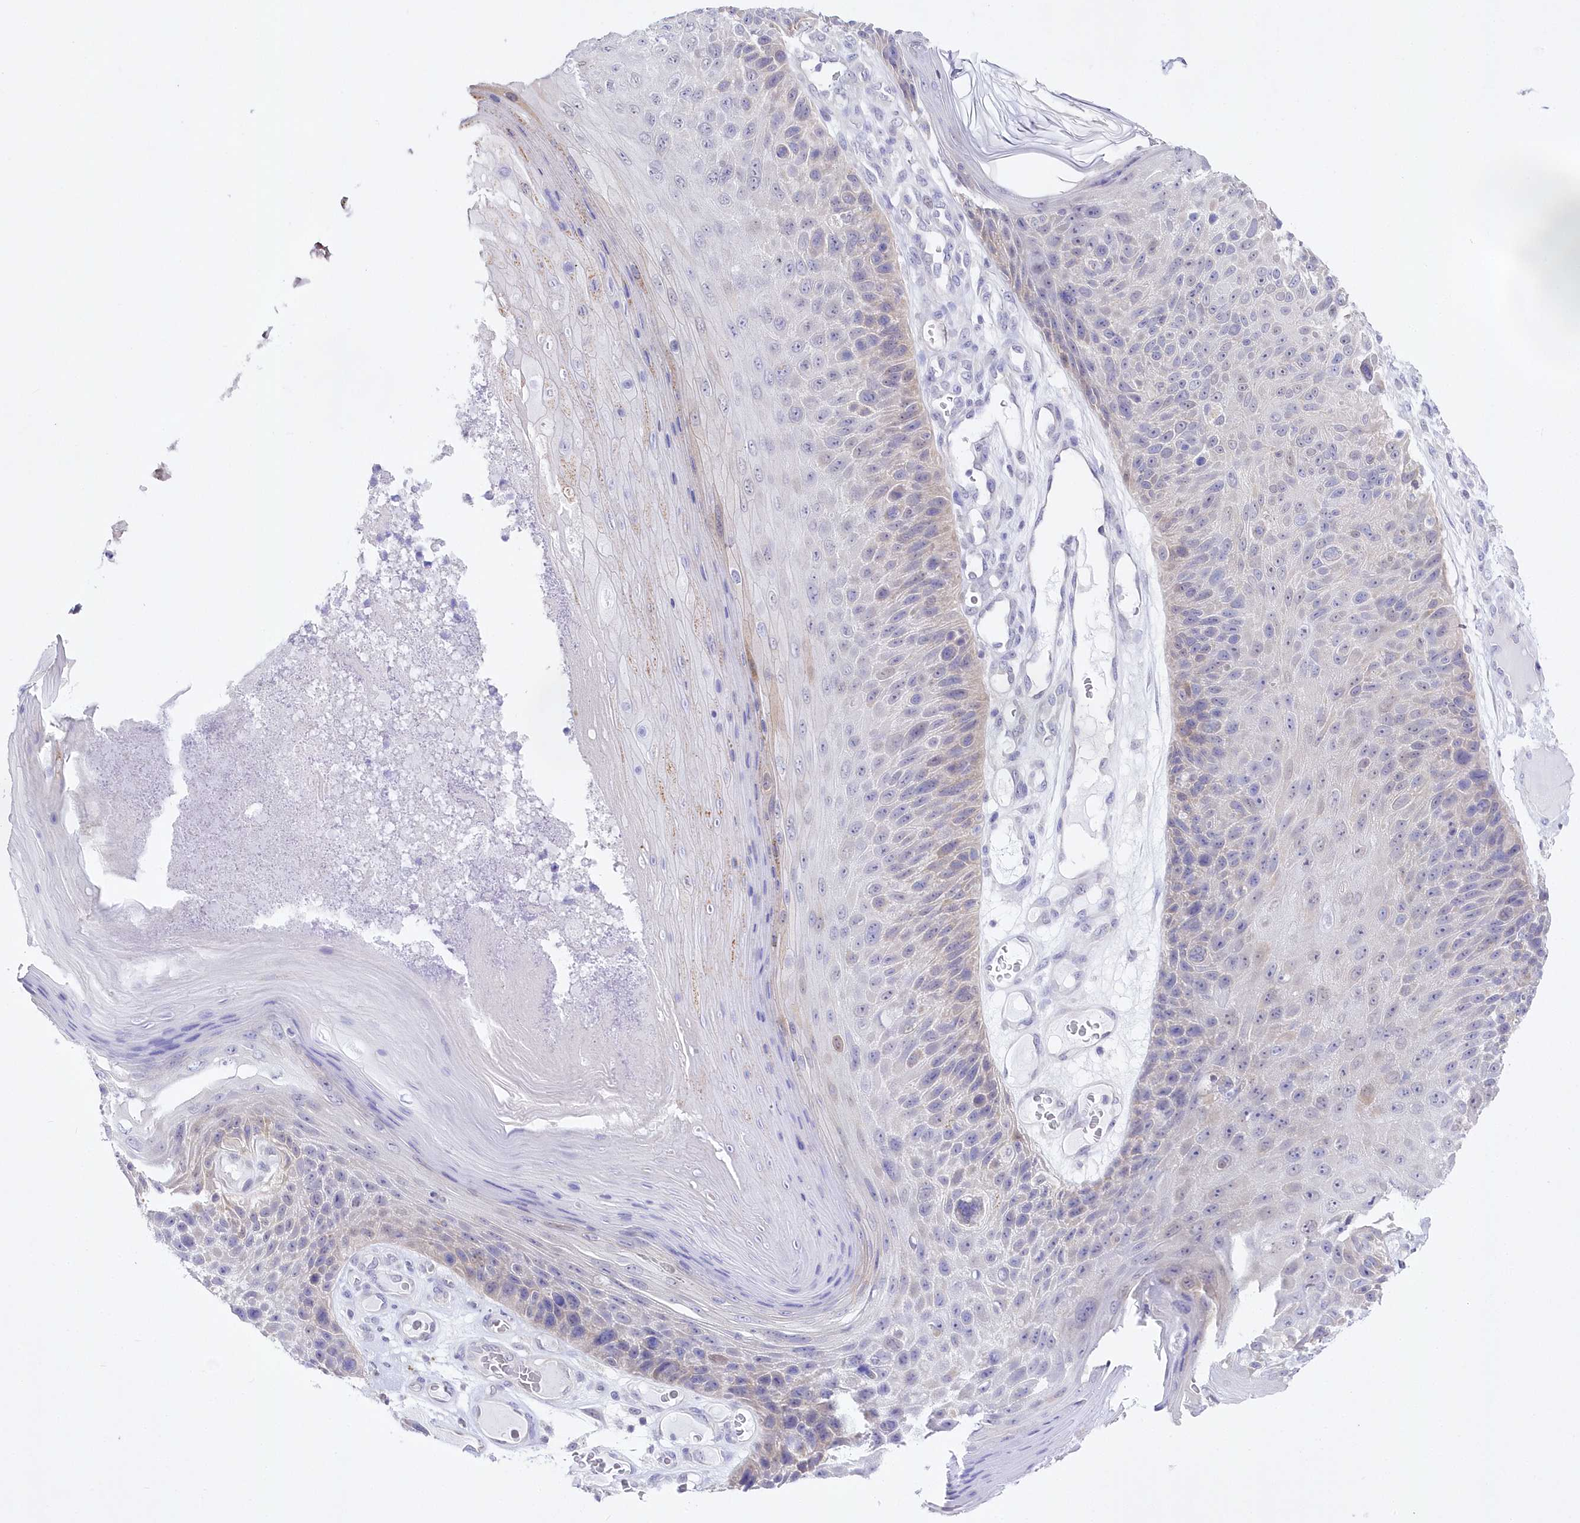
{"staining": {"intensity": "negative", "quantity": "none", "location": "none"}, "tissue": "skin cancer", "cell_type": "Tumor cells", "image_type": "cancer", "snomed": [{"axis": "morphology", "description": "Squamous cell carcinoma, NOS"}, {"axis": "topography", "description": "Skin"}], "caption": "Tumor cells show no significant protein positivity in skin squamous cell carcinoma.", "gene": "UBA6", "patient": {"sex": "female", "age": 88}}